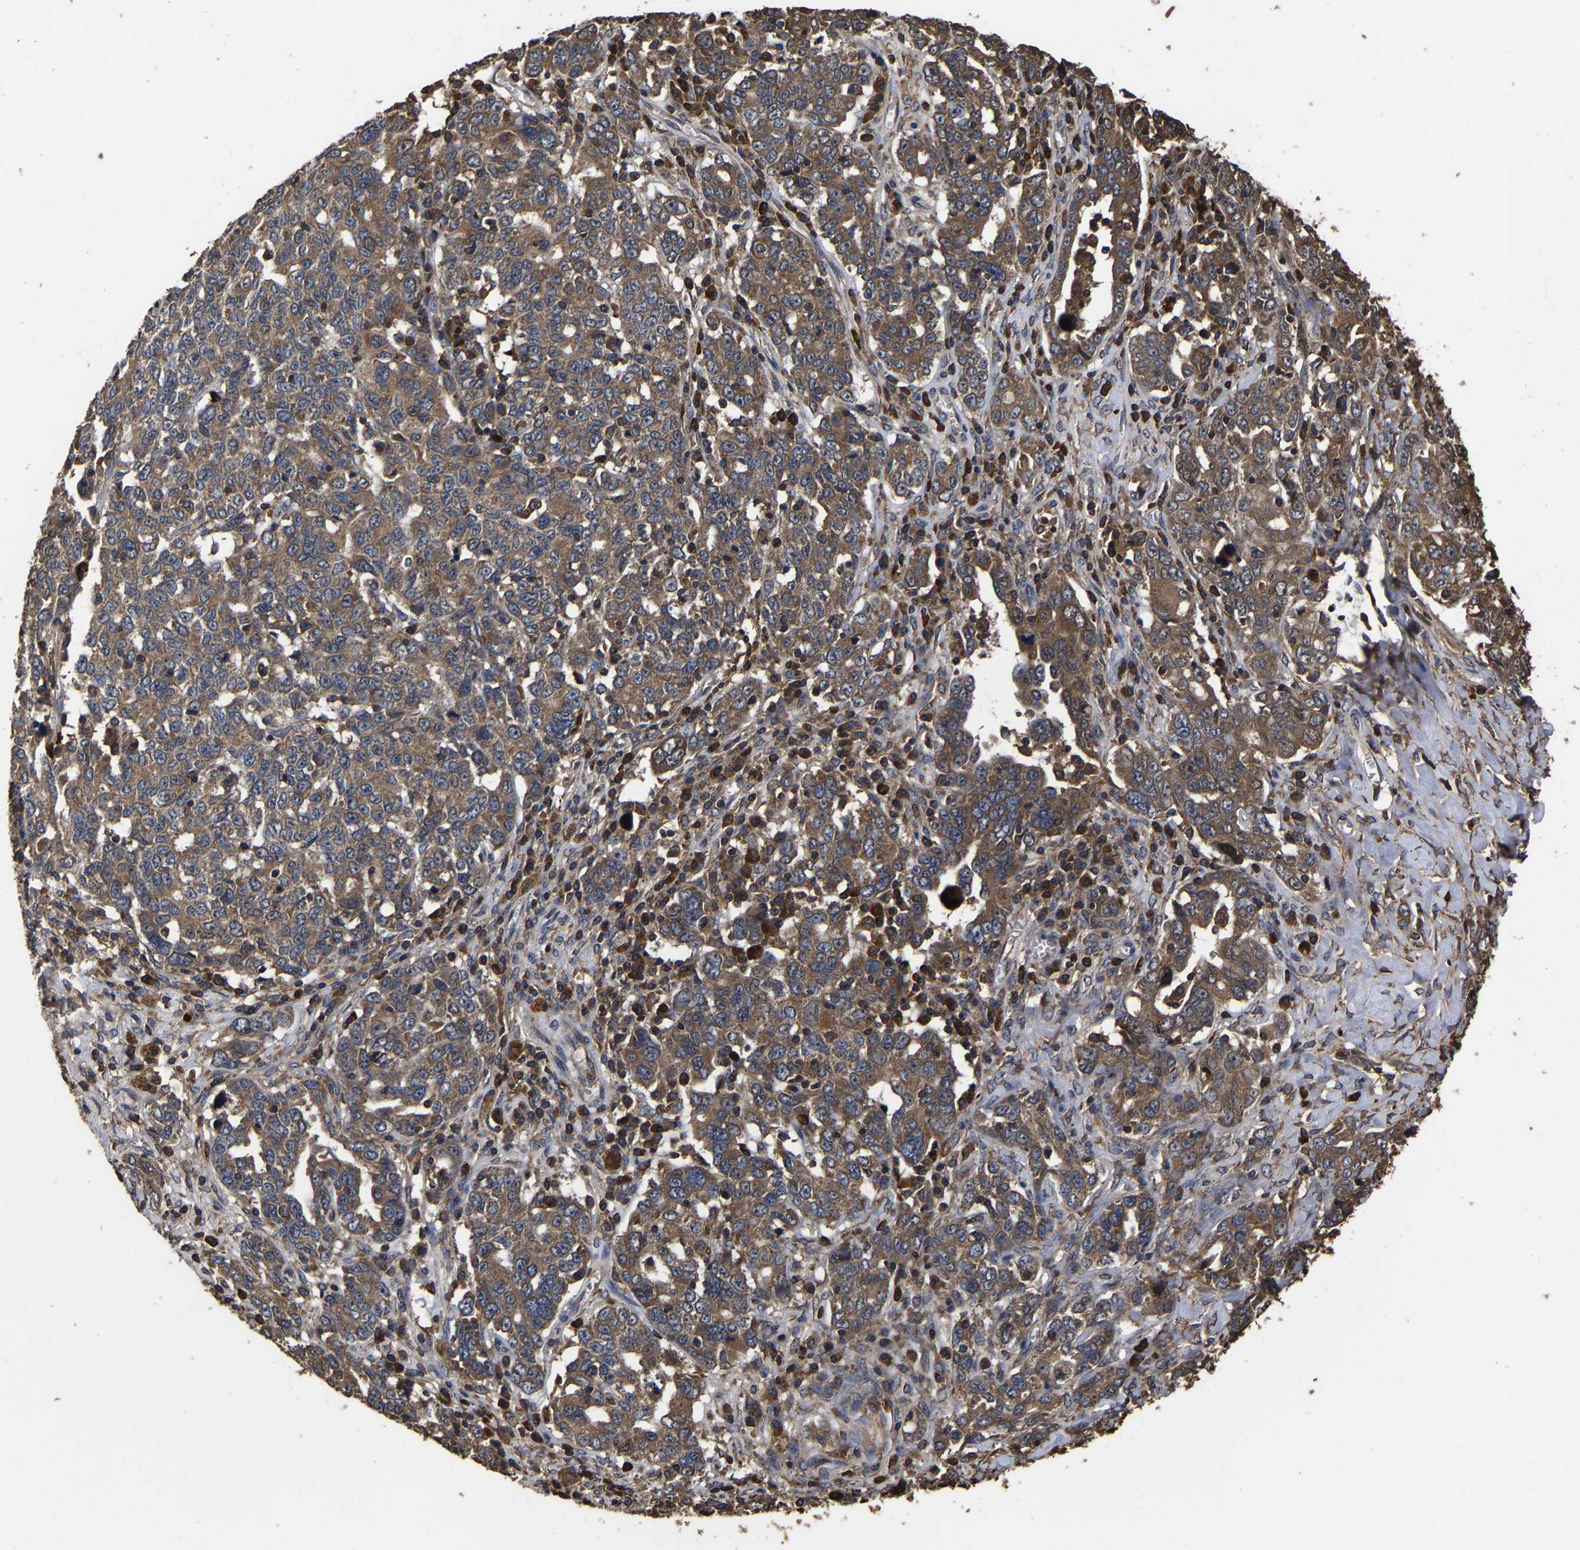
{"staining": {"intensity": "moderate", "quantity": ">75%", "location": "cytoplasmic/membranous"}, "tissue": "ovarian cancer", "cell_type": "Tumor cells", "image_type": "cancer", "snomed": [{"axis": "morphology", "description": "Carcinoma, endometroid"}, {"axis": "topography", "description": "Ovary"}], "caption": "Protein staining demonstrates moderate cytoplasmic/membranous expression in about >75% of tumor cells in ovarian cancer (endometroid carcinoma).", "gene": "ITCH", "patient": {"sex": "female", "age": 62}}